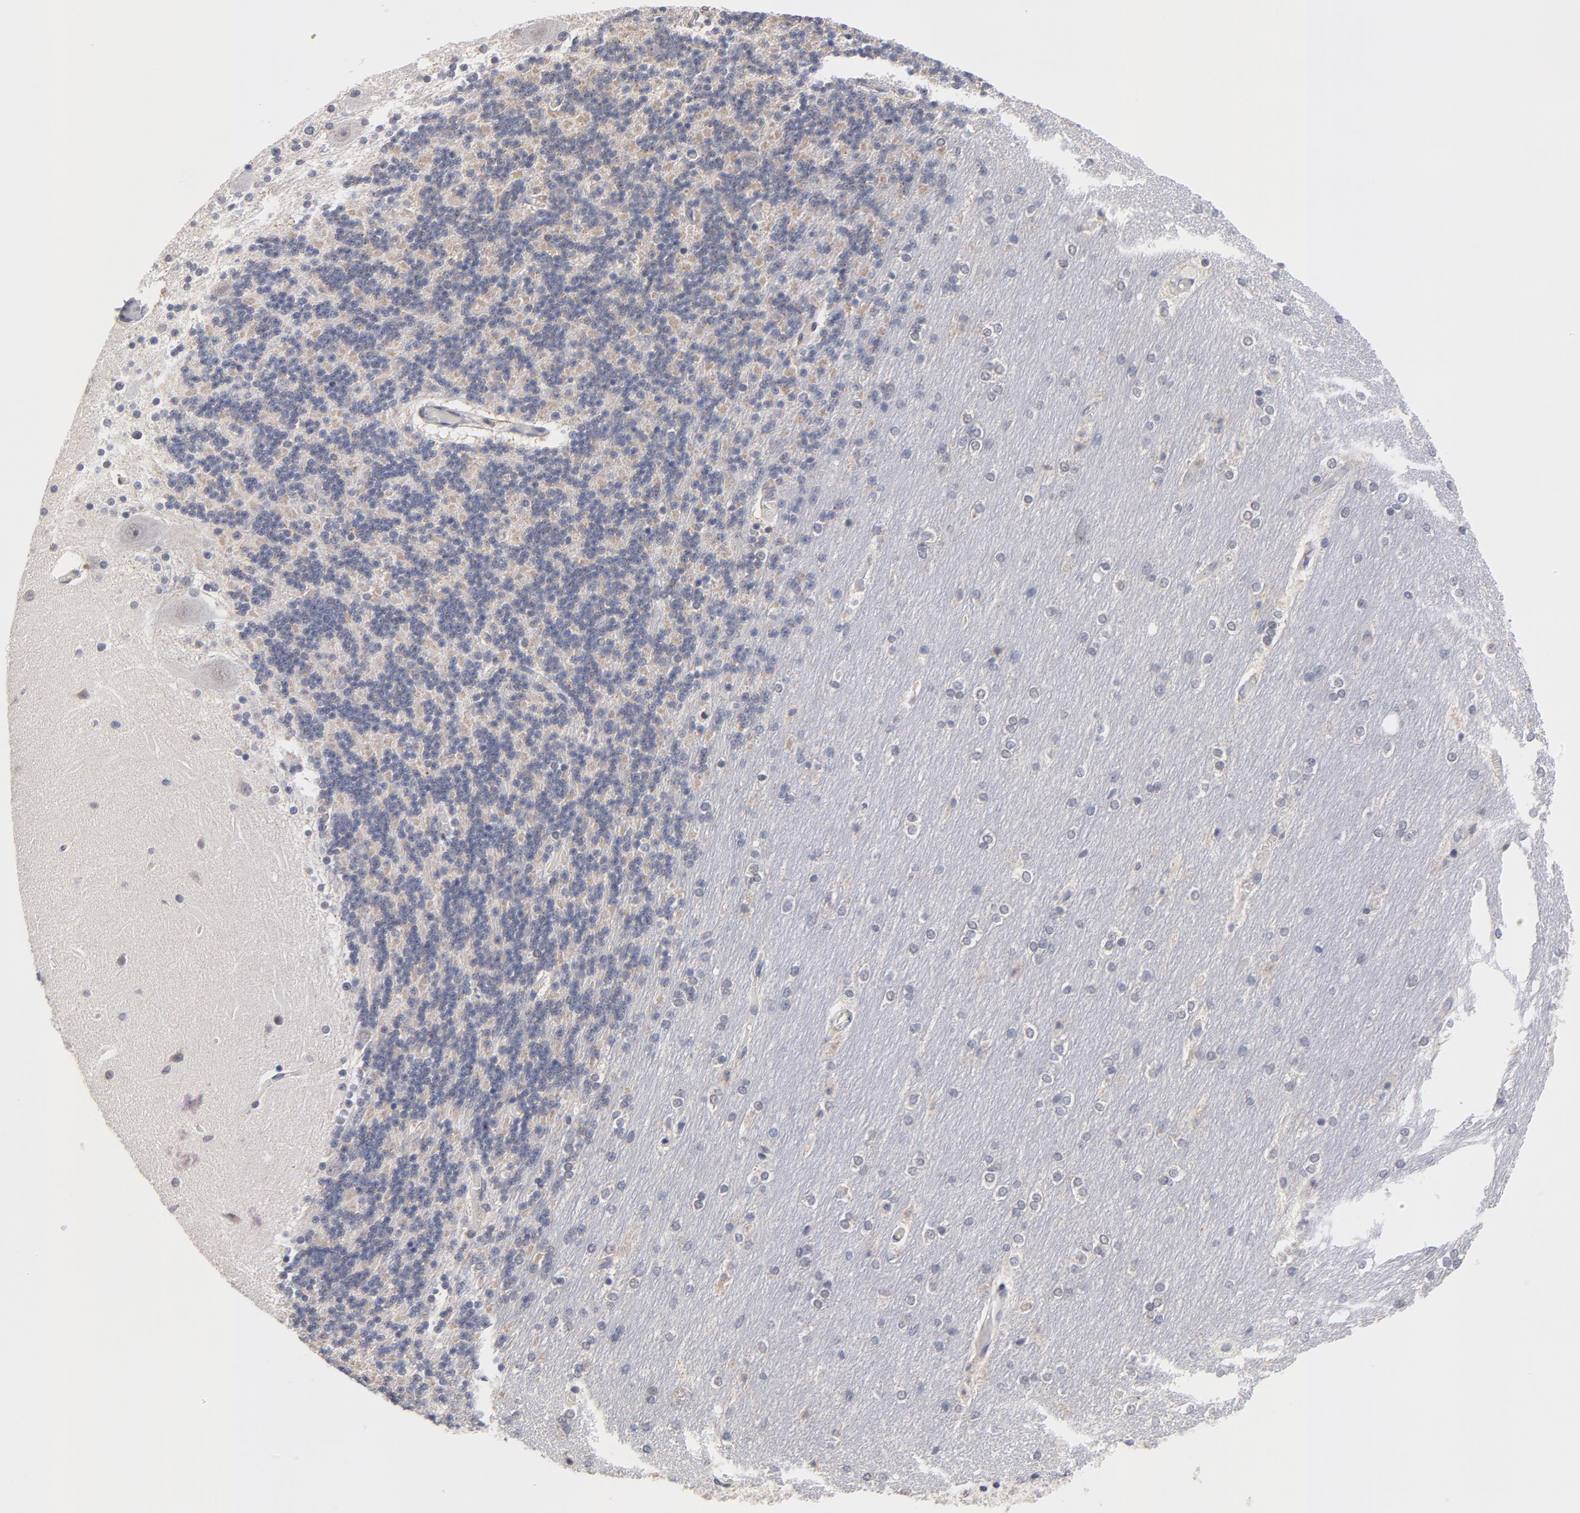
{"staining": {"intensity": "negative", "quantity": "none", "location": "none"}, "tissue": "cerebellum", "cell_type": "Cells in granular layer", "image_type": "normal", "snomed": [{"axis": "morphology", "description": "Normal tissue, NOS"}, {"axis": "topography", "description": "Cerebellum"}], "caption": "Photomicrograph shows no protein positivity in cells in granular layer of benign cerebellum.", "gene": "ZNF157", "patient": {"sex": "female", "age": 54}}